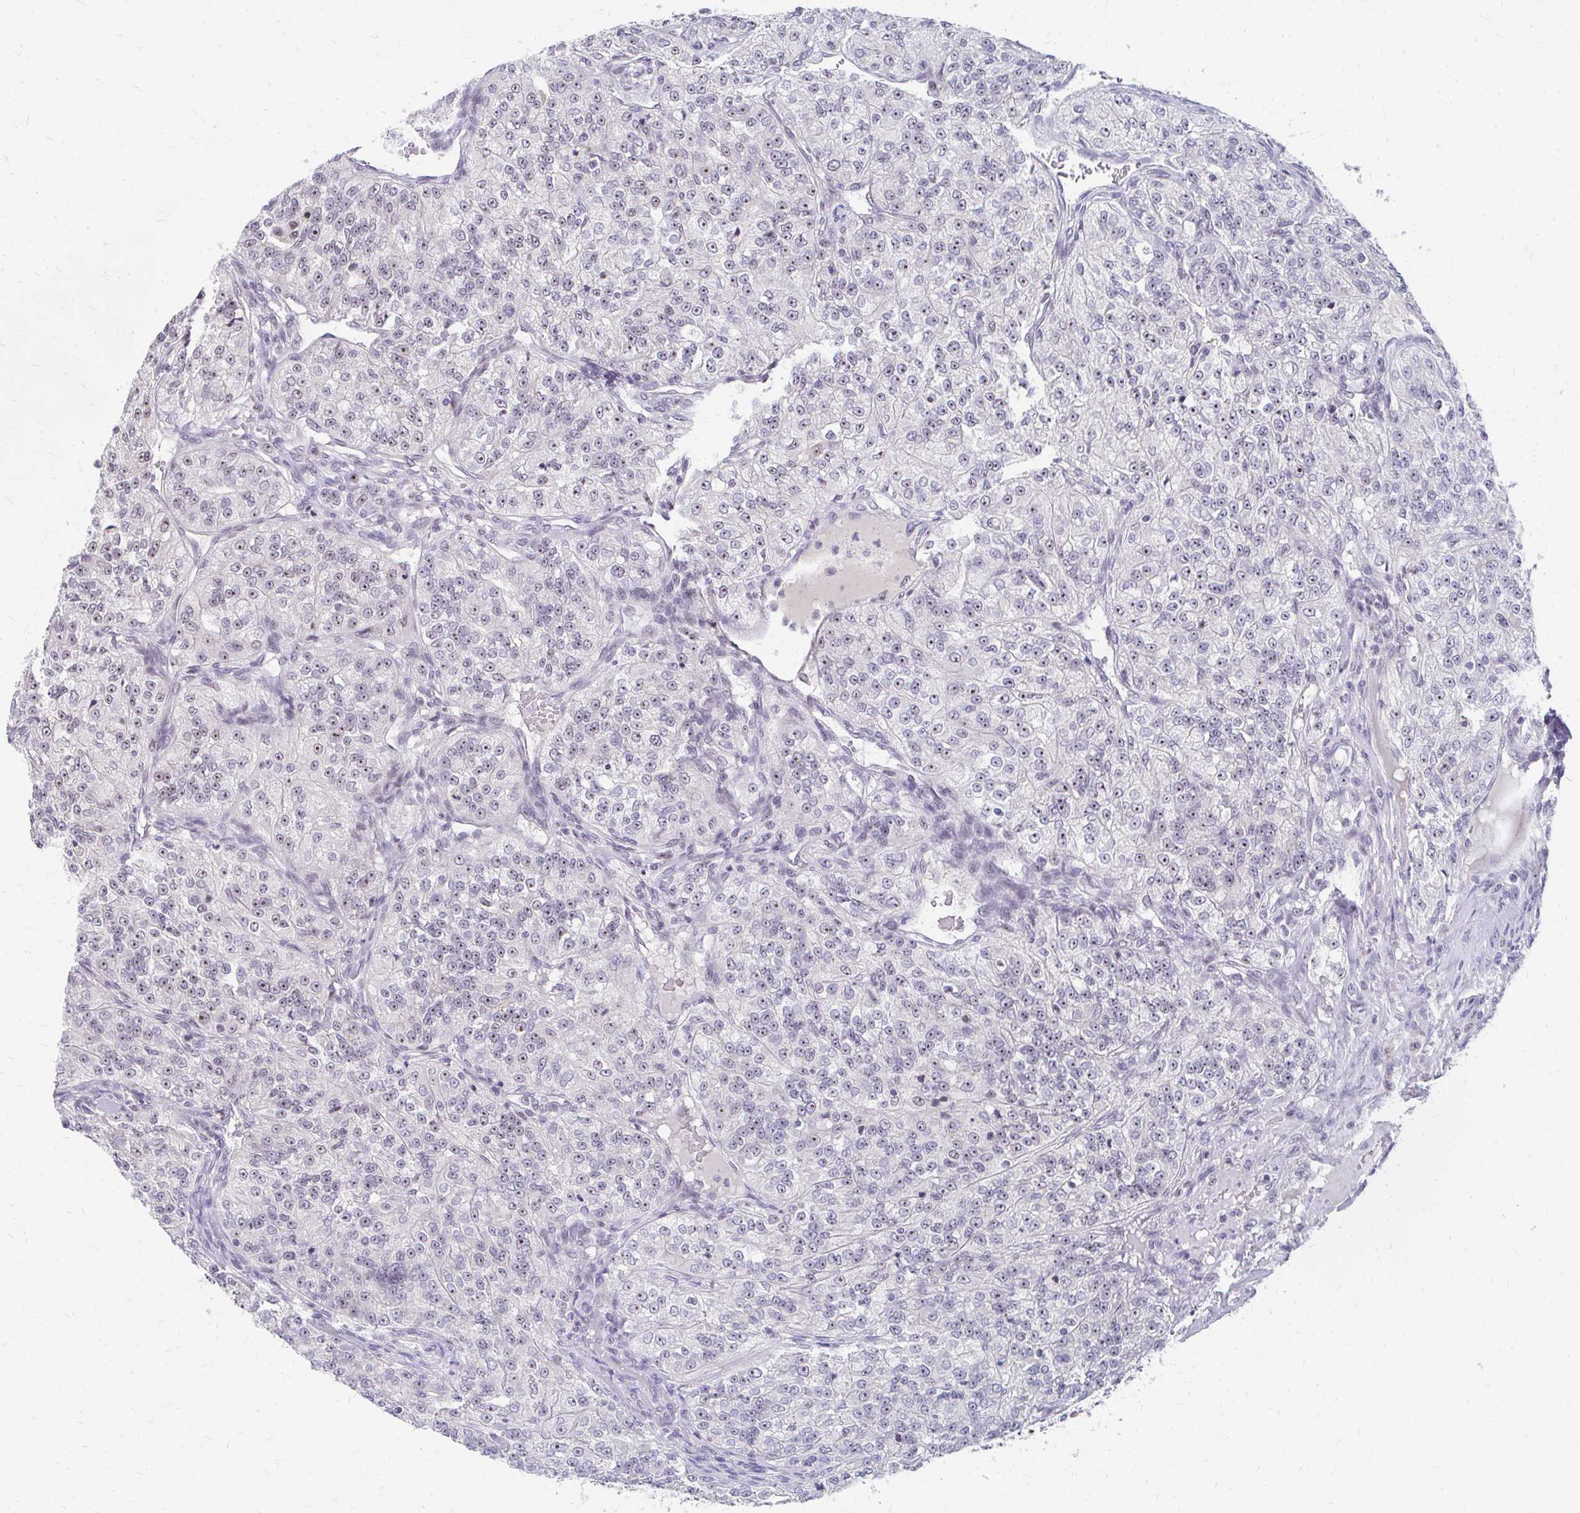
{"staining": {"intensity": "moderate", "quantity": "25%-75%", "location": "nuclear"}, "tissue": "renal cancer", "cell_type": "Tumor cells", "image_type": "cancer", "snomed": [{"axis": "morphology", "description": "Adenocarcinoma, NOS"}, {"axis": "topography", "description": "Kidney"}], "caption": "Tumor cells demonstrate medium levels of moderate nuclear positivity in about 25%-75% of cells in renal adenocarcinoma. (Brightfield microscopy of DAB IHC at high magnification).", "gene": "GTF2H1", "patient": {"sex": "female", "age": 63}}